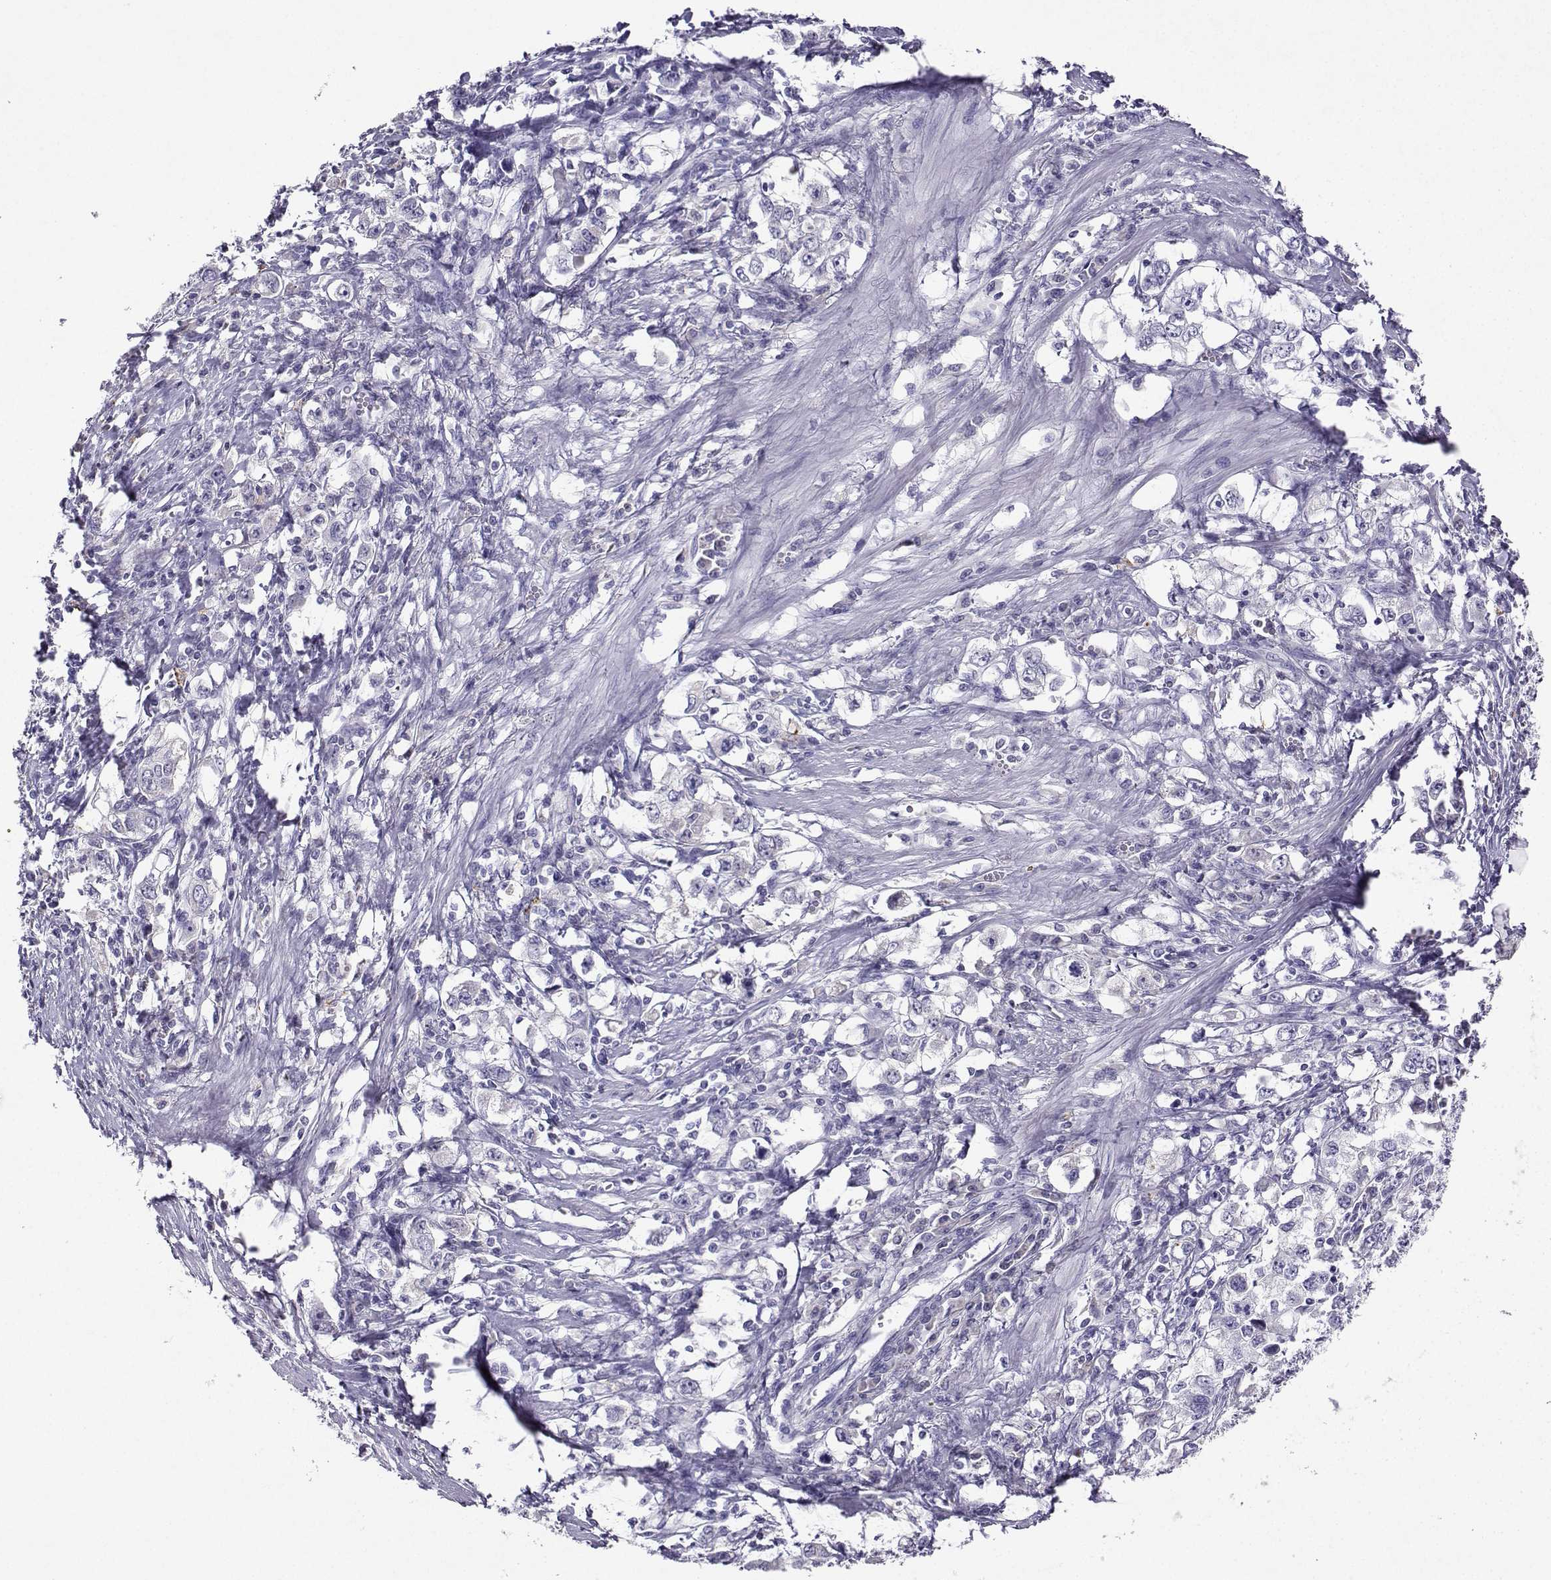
{"staining": {"intensity": "negative", "quantity": "none", "location": "none"}, "tissue": "stomach cancer", "cell_type": "Tumor cells", "image_type": "cancer", "snomed": [{"axis": "morphology", "description": "Adenocarcinoma, NOS"}, {"axis": "topography", "description": "Stomach, lower"}], "caption": "This is a histopathology image of IHC staining of stomach cancer, which shows no expression in tumor cells.", "gene": "GRIK4", "patient": {"sex": "female", "age": 72}}